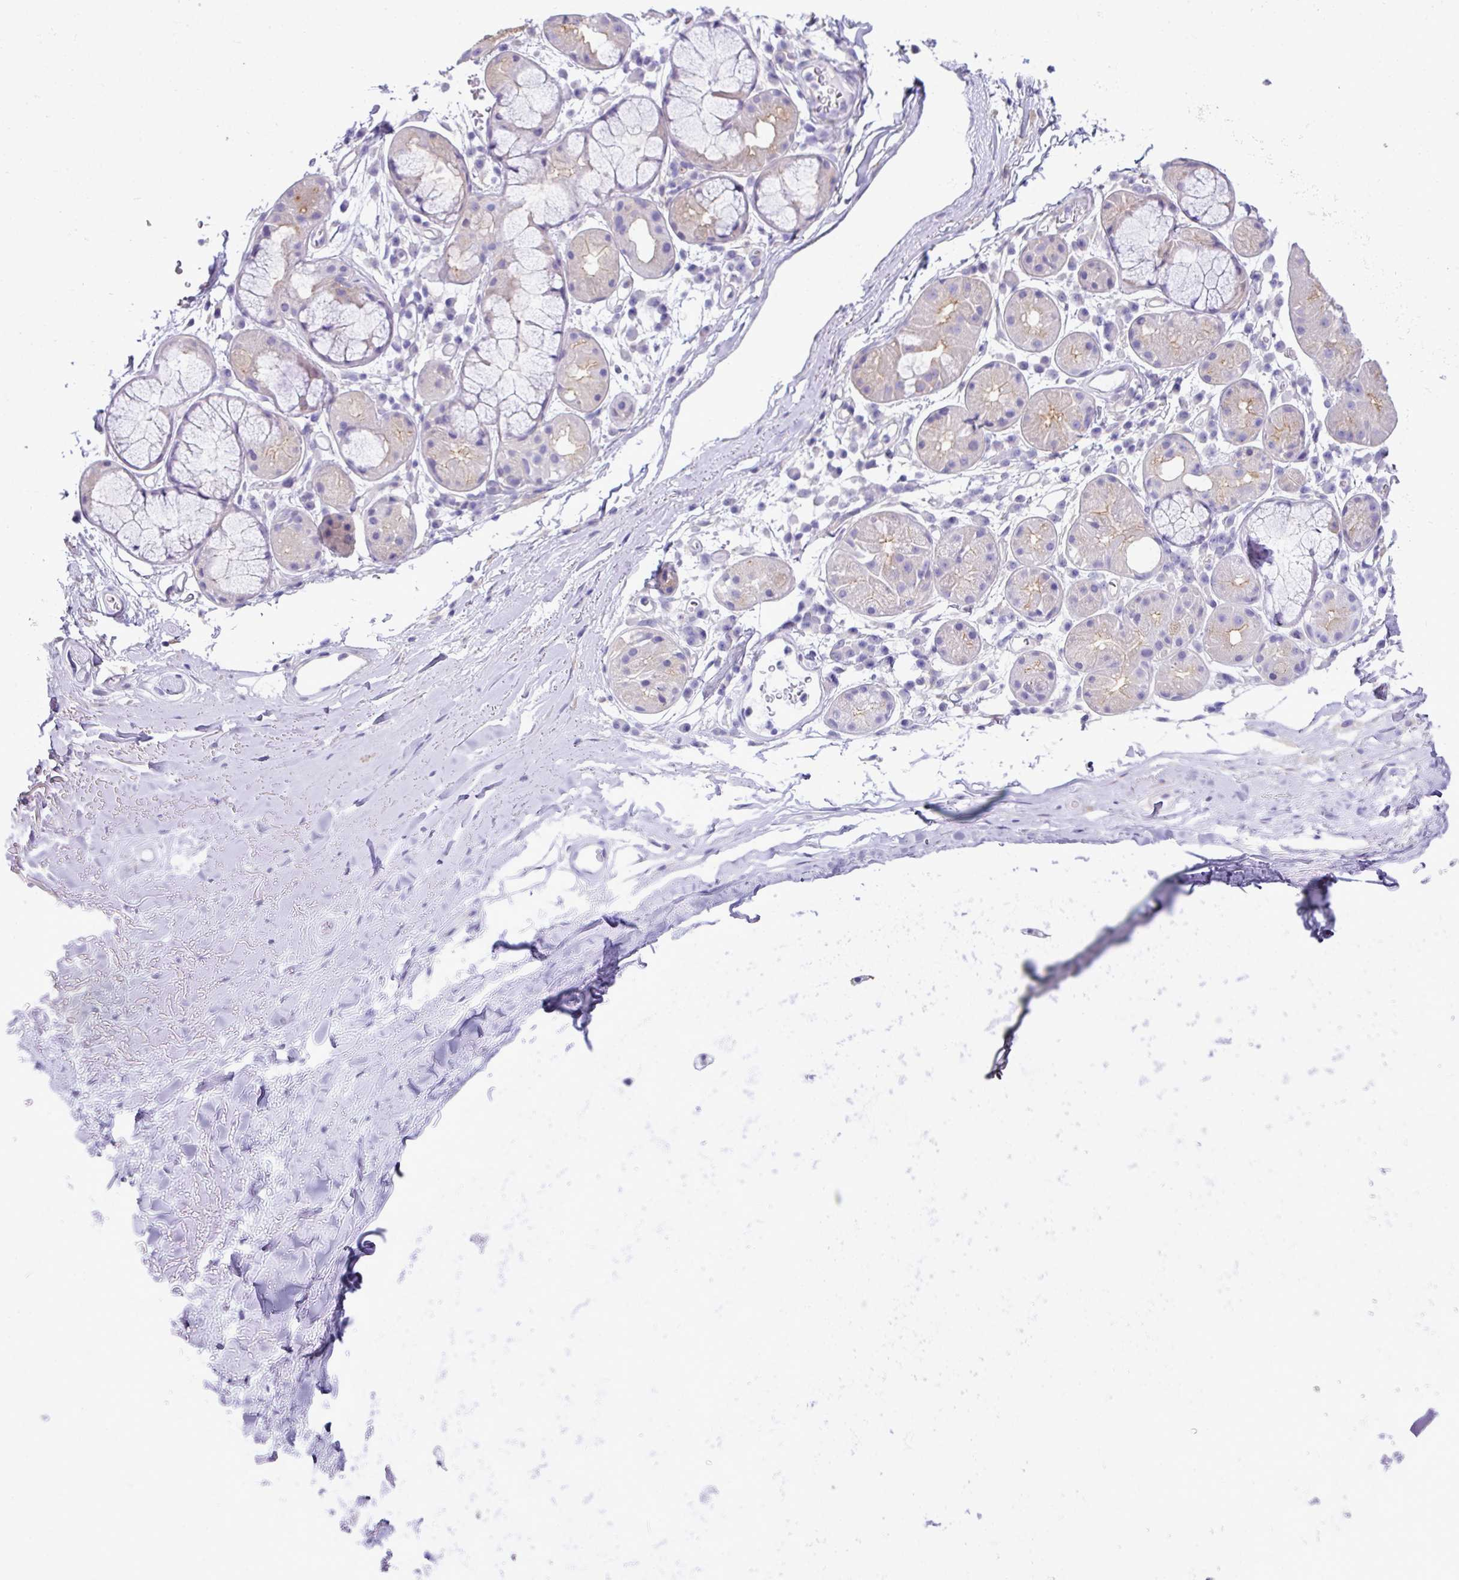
{"staining": {"intensity": "negative", "quantity": "none", "location": "none"}, "tissue": "adipose tissue", "cell_type": "Adipocytes", "image_type": "normal", "snomed": [{"axis": "morphology", "description": "Normal tissue, NOS"}, {"axis": "topography", "description": "Cartilage tissue"}], "caption": "An IHC micrograph of unremarkable adipose tissue is shown. There is no staining in adipocytes of adipose tissue.", "gene": "ABCC5", "patient": {"sex": "male", "age": 80}}